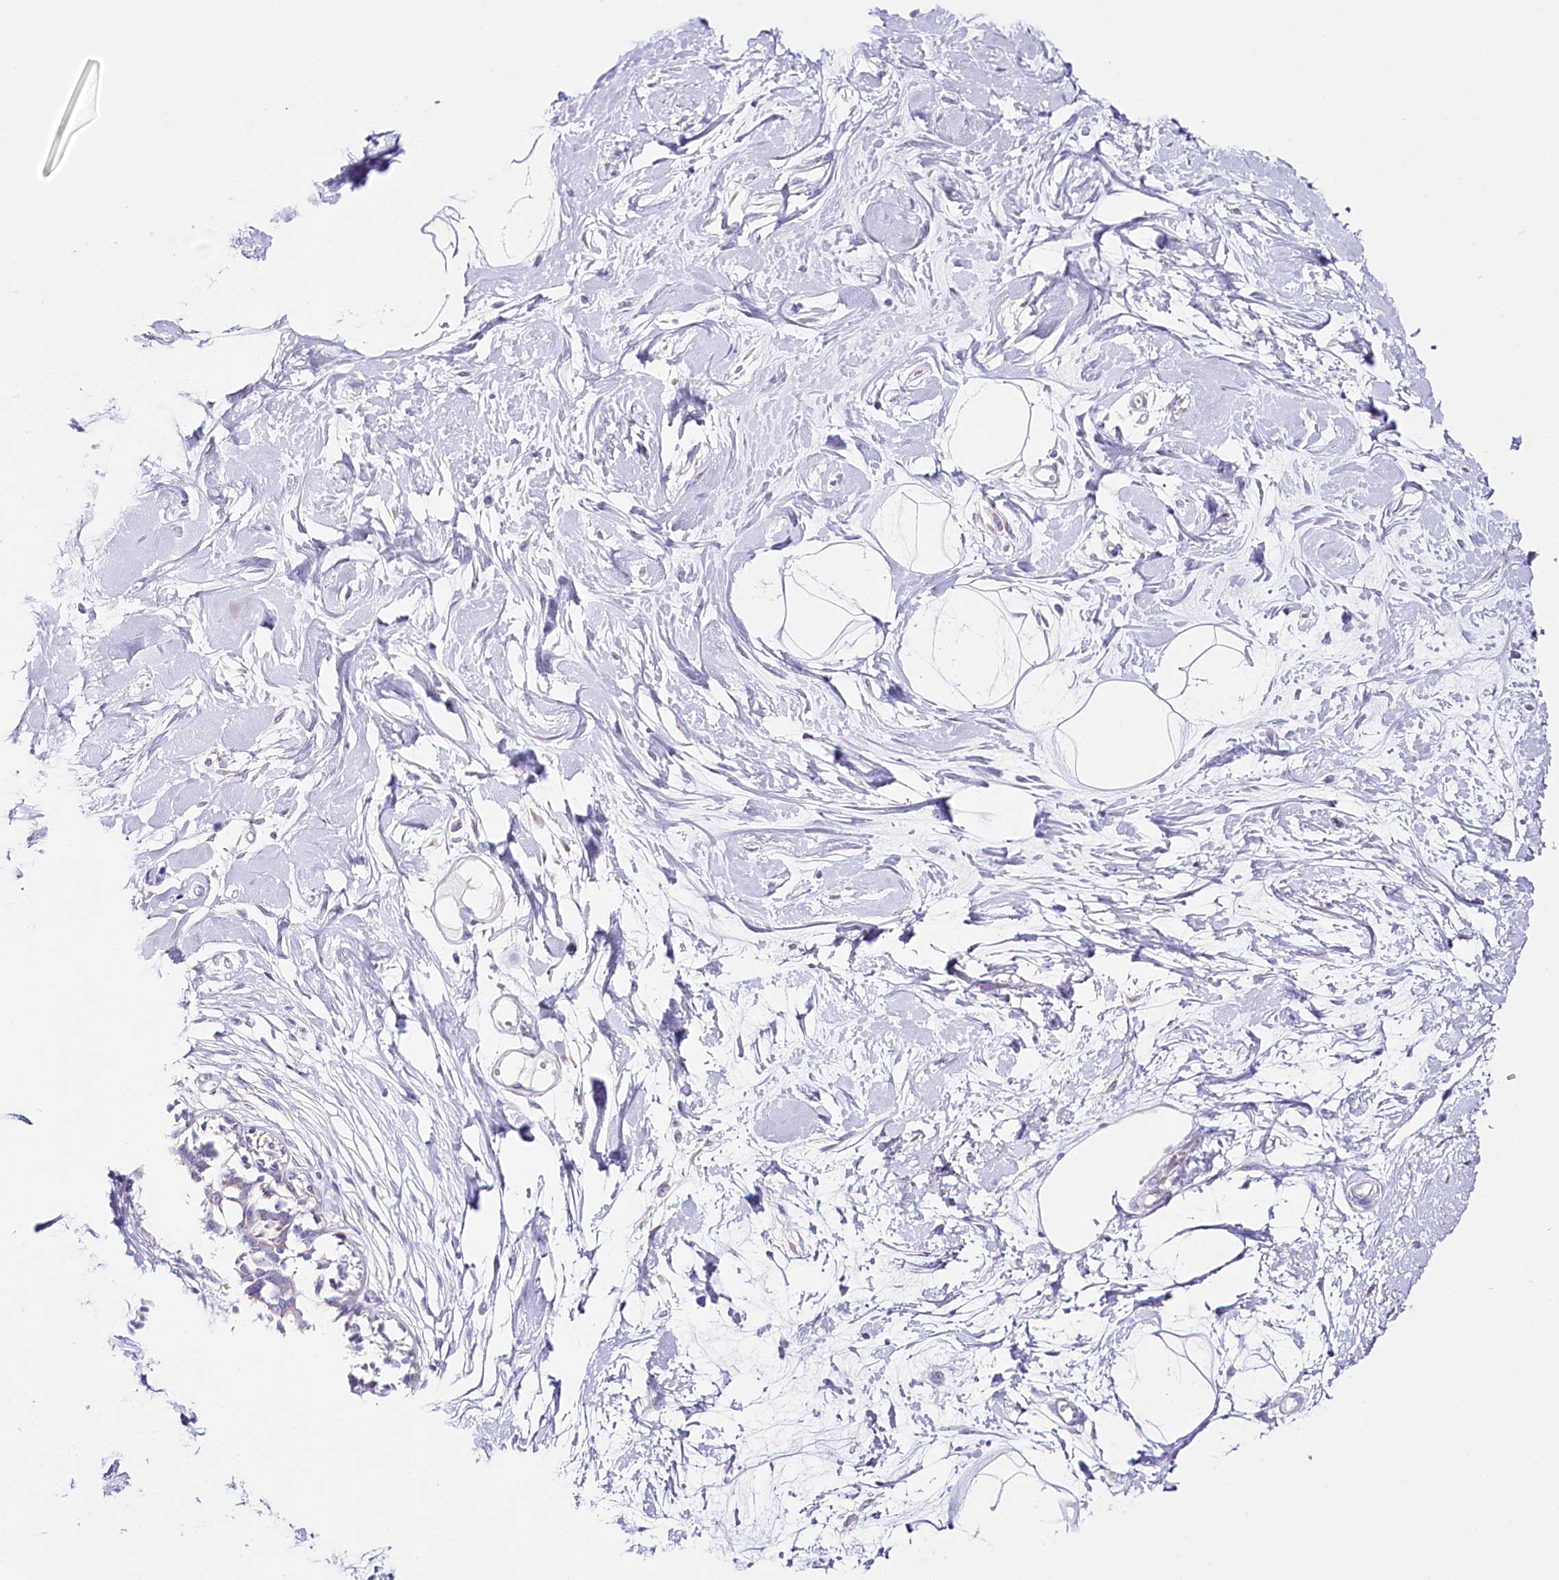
{"staining": {"intensity": "negative", "quantity": "none", "location": "none"}, "tissue": "breast", "cell_type": "Adipocytes", "image_type": "normal", "snomed": [{"axis": "morphology", "description": "Normal tissue, NOS"}, {"axis": "topography", "description": "Breast"}], "caption": "Immunohistochemistry micrograph of benign human breast stained for a protein (brown), which exhibits no expression in adipocytes.", "gene": "CSN3", "patient": {"sex": "female", "age": 45}}